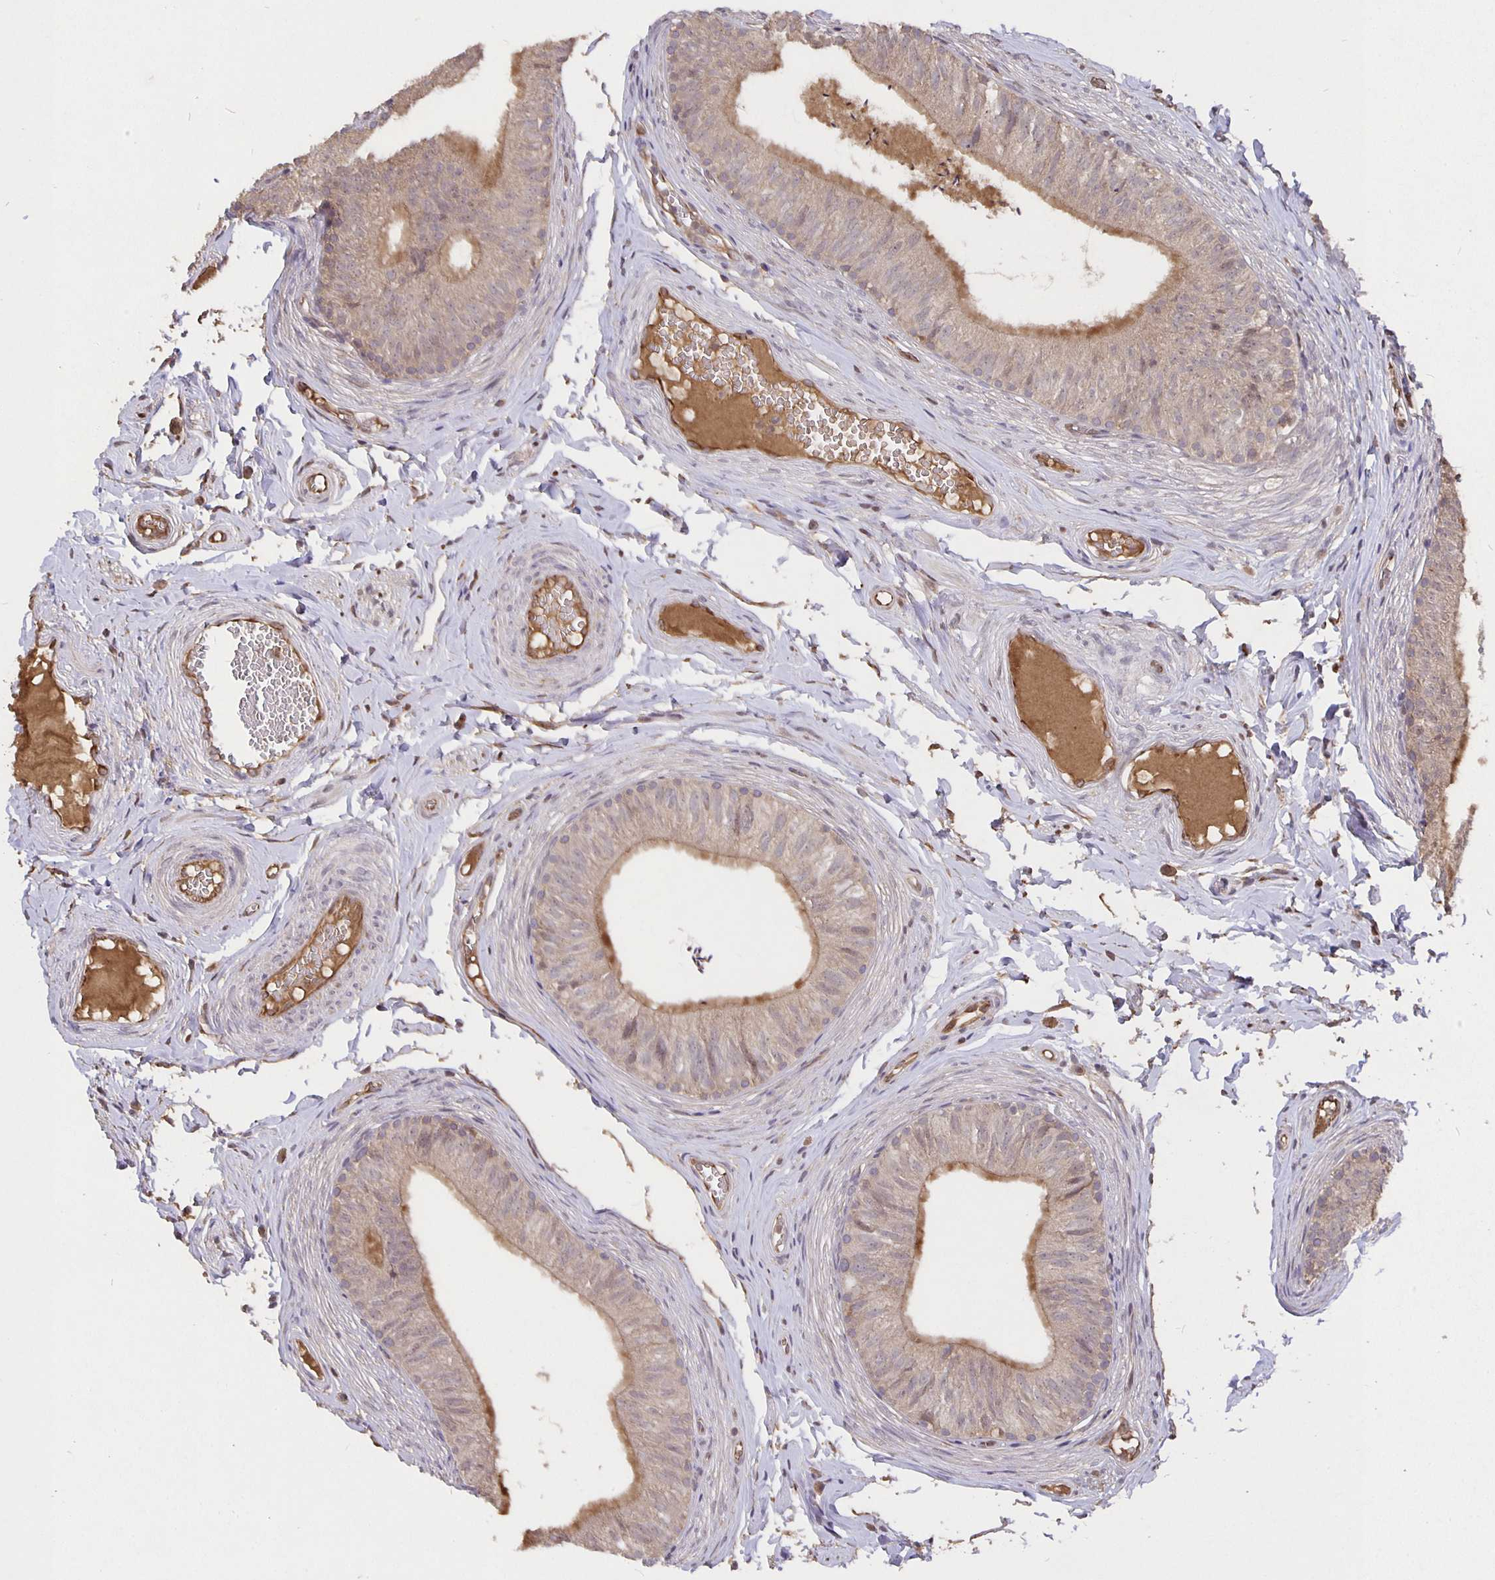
{"staining": {"intensity": "weak", "quantity": ">75%", "location": "cytoplasmic/membranous"}, "tissue": "epididymis", "cell_type": "Glandular cells", "image_type": "normal", "snomed": [{"axis": "morphology", "description": "Normal tissue, NOS"}, {"axis": "topography", "description": "Epididymis, spermatic cord, NOS"}, {"axis": "topography", "description": "Epididymis"}, {"axis": "topography", "description": "Peripheral nerve tissue"}], "caption": "Immunohistochemical staining of benign human epididymis displays weak cytoplasmic/membranous protein expression in about >75% of glandular cells. The protein of interest is shown in brown color, while the nuclei are stained blue.", "gene": "NOG", "patient": {"sex": "male", "age": 29}}